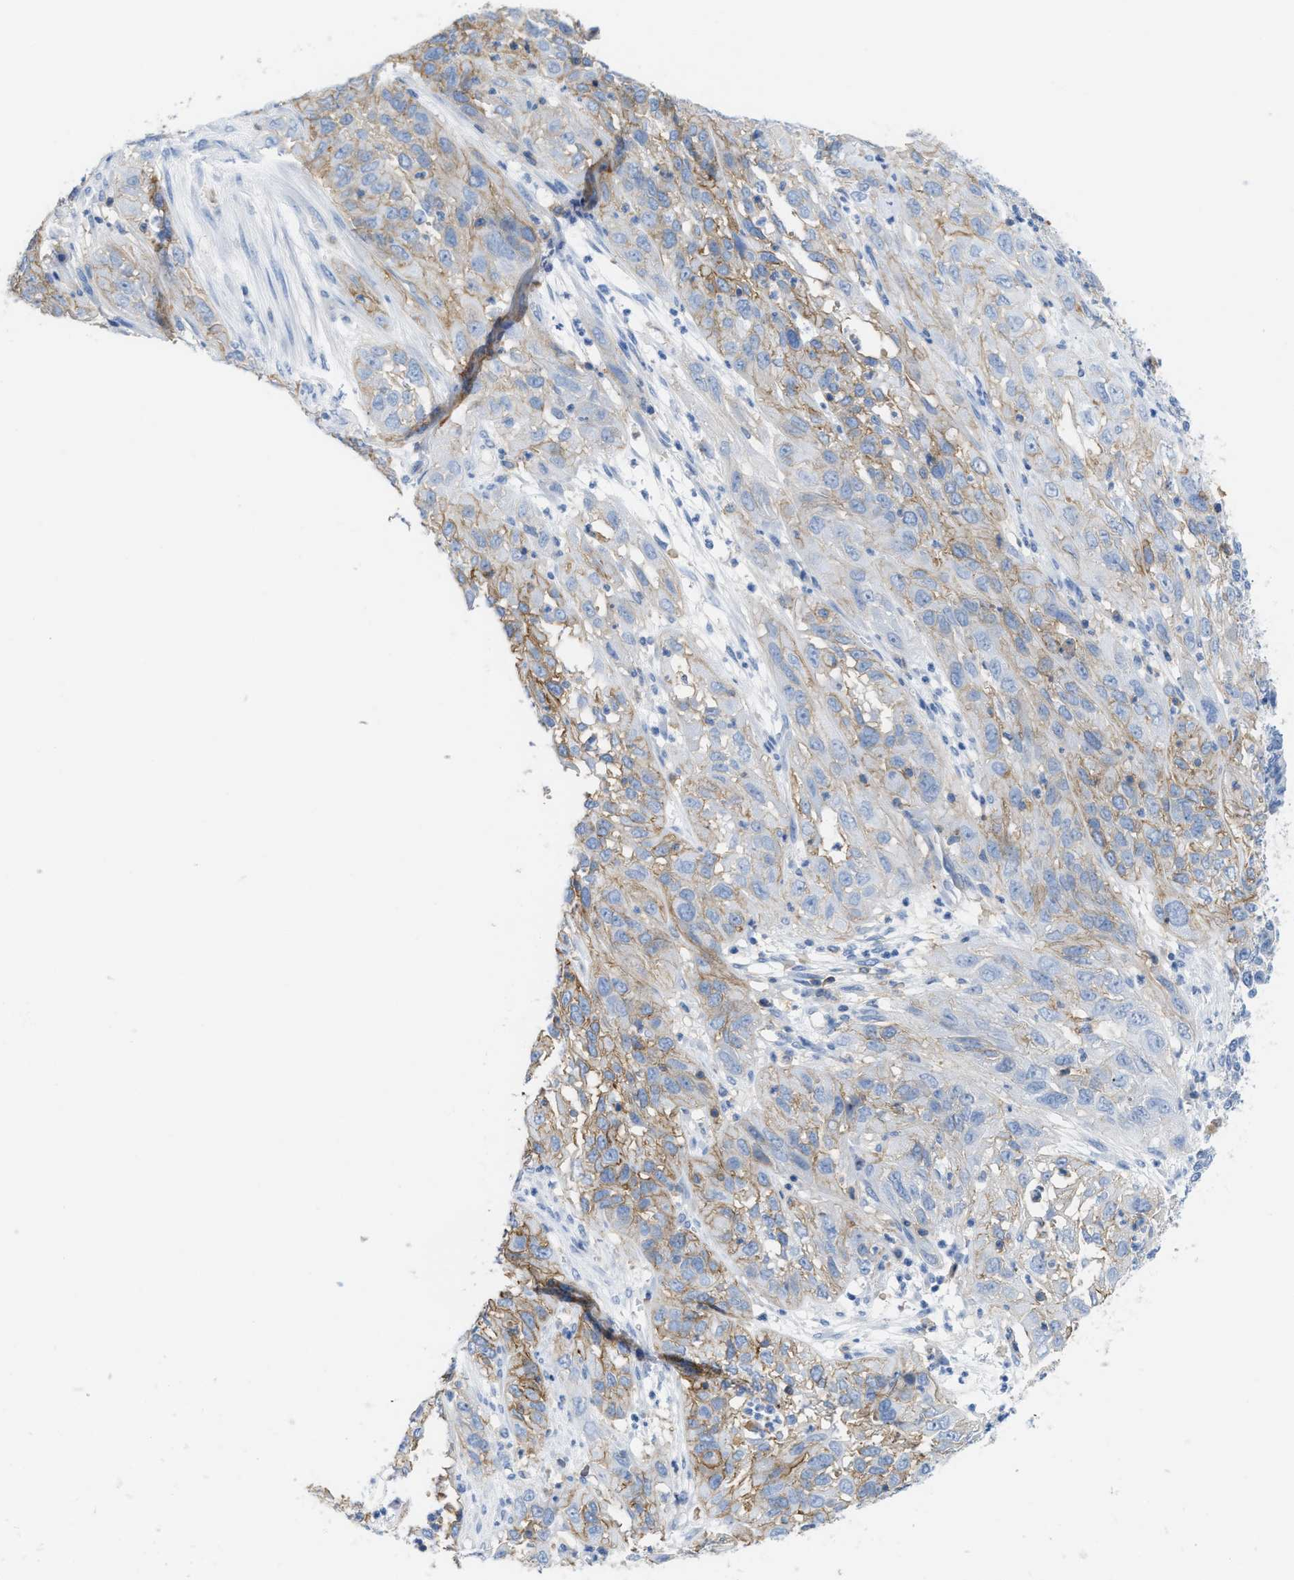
{"staining": {"intensity": "moderate", "quantity": "25%-75%", "location": "cytoplasmic/membranous"}, "tissue": "cervical cancer", "cell_type": "Tumor cells", "image_type": "cancer", "snomed": [{"axis": "morphology", "description": "Squamous cell carcinoma, NOS"}, {"axis": "topography", "description": "Cervix"}], "caption": "Human cervical squamous cell carcinoma stained with a protein marker exhibits moderate staining in tumor cells.", "gene": "SLC3A2", "patient": {"sex": "female", "age": 32}}